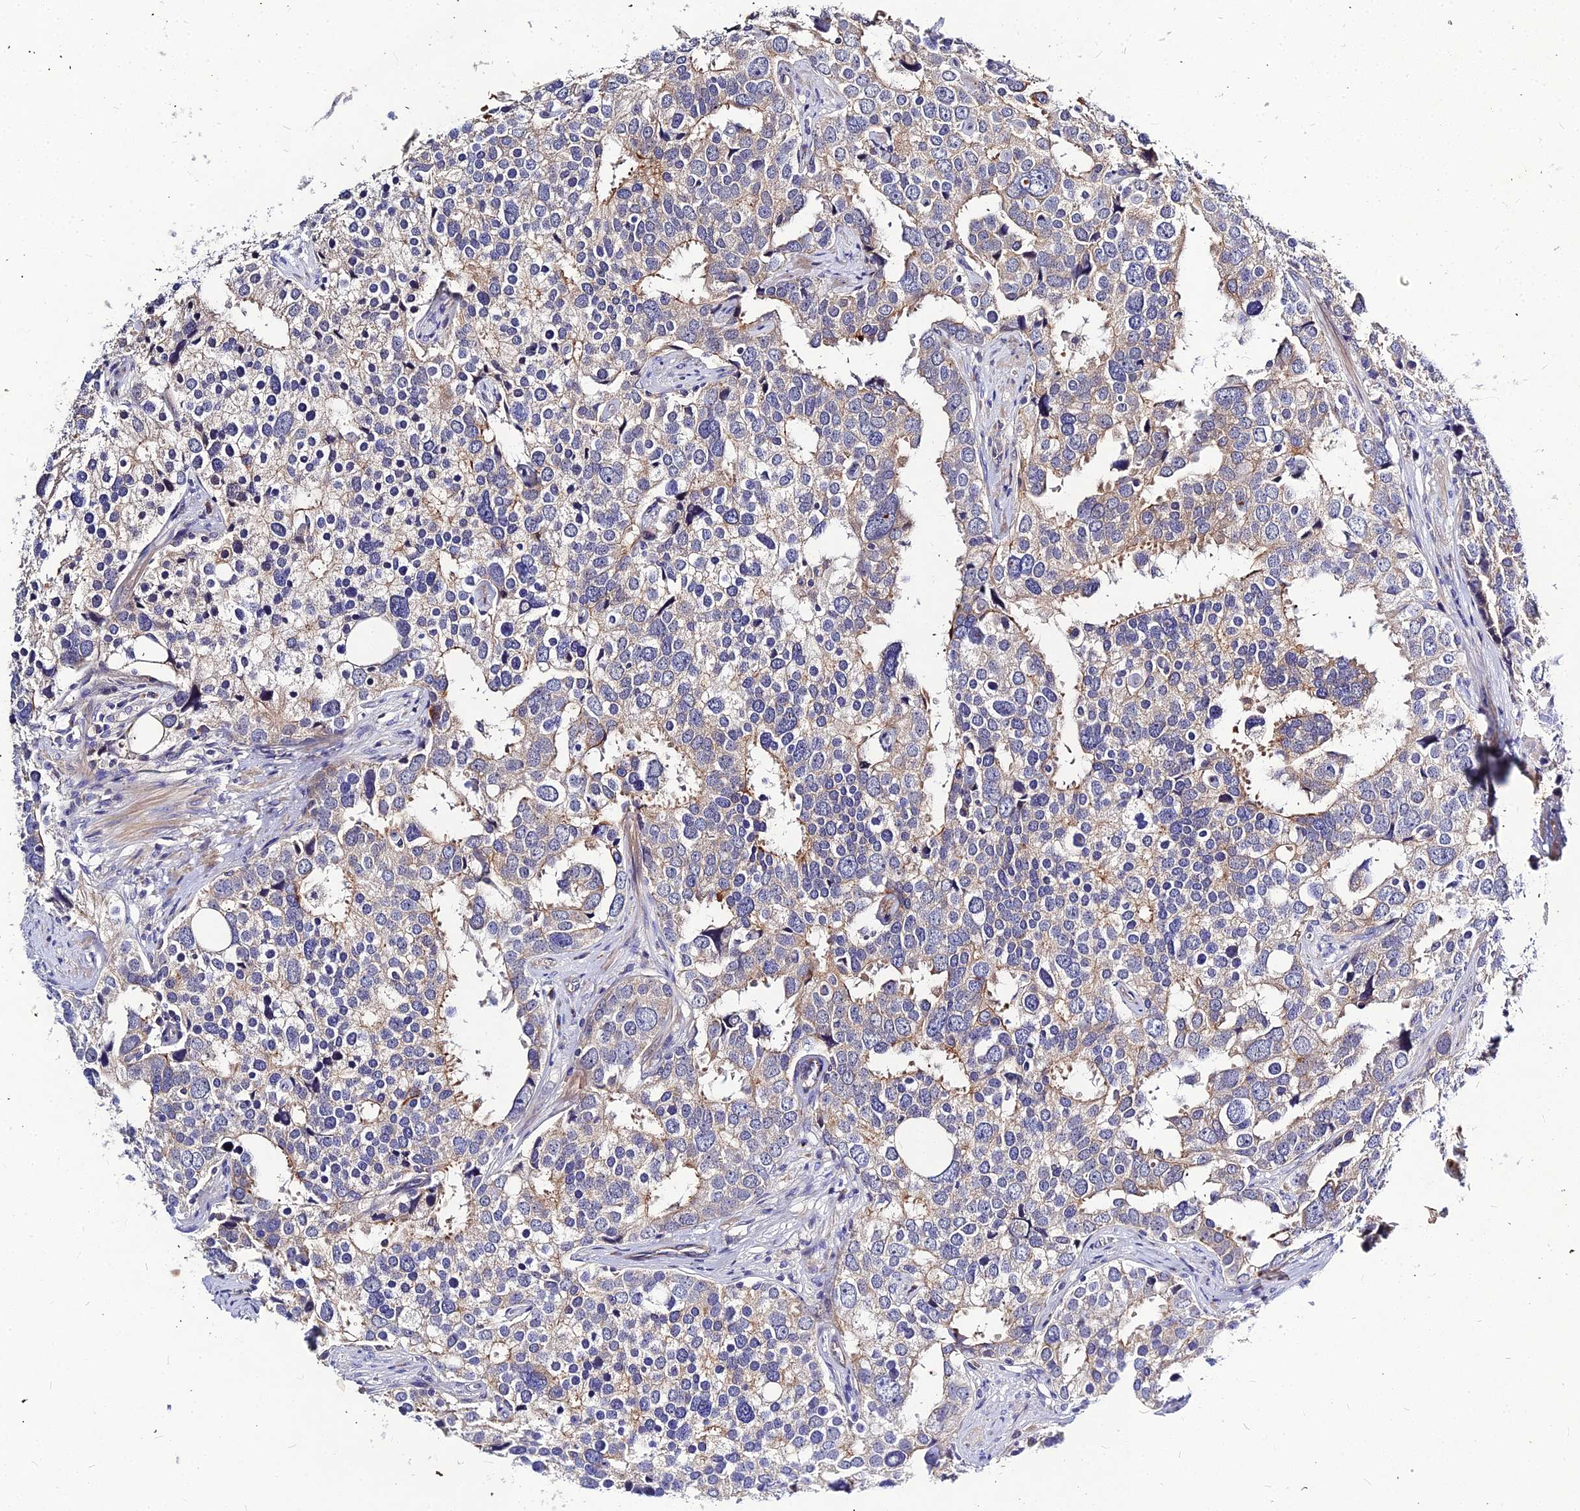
{"staining": {"intensity": "moderate", "quantity": "<25%", "location": "cytoplasmic/membranous"}, "tissue": "prostate cancer", "cell_type": "Tumor cells", "image_type": "cancer", "snomed": [{"axis": "morphology", "description": "Adenocarcinoma, High grade"}, {"axis": "topography", "description": "Prostate"}], "caption": "Immunohistochemical staining of human prostate cancer exhibits low levels of moderate cytoplasmic/membranous protein staining in about <25% of tumor cells.", "gene": "DMRTA1", "patient": {"sex": "male", "age": 71}}